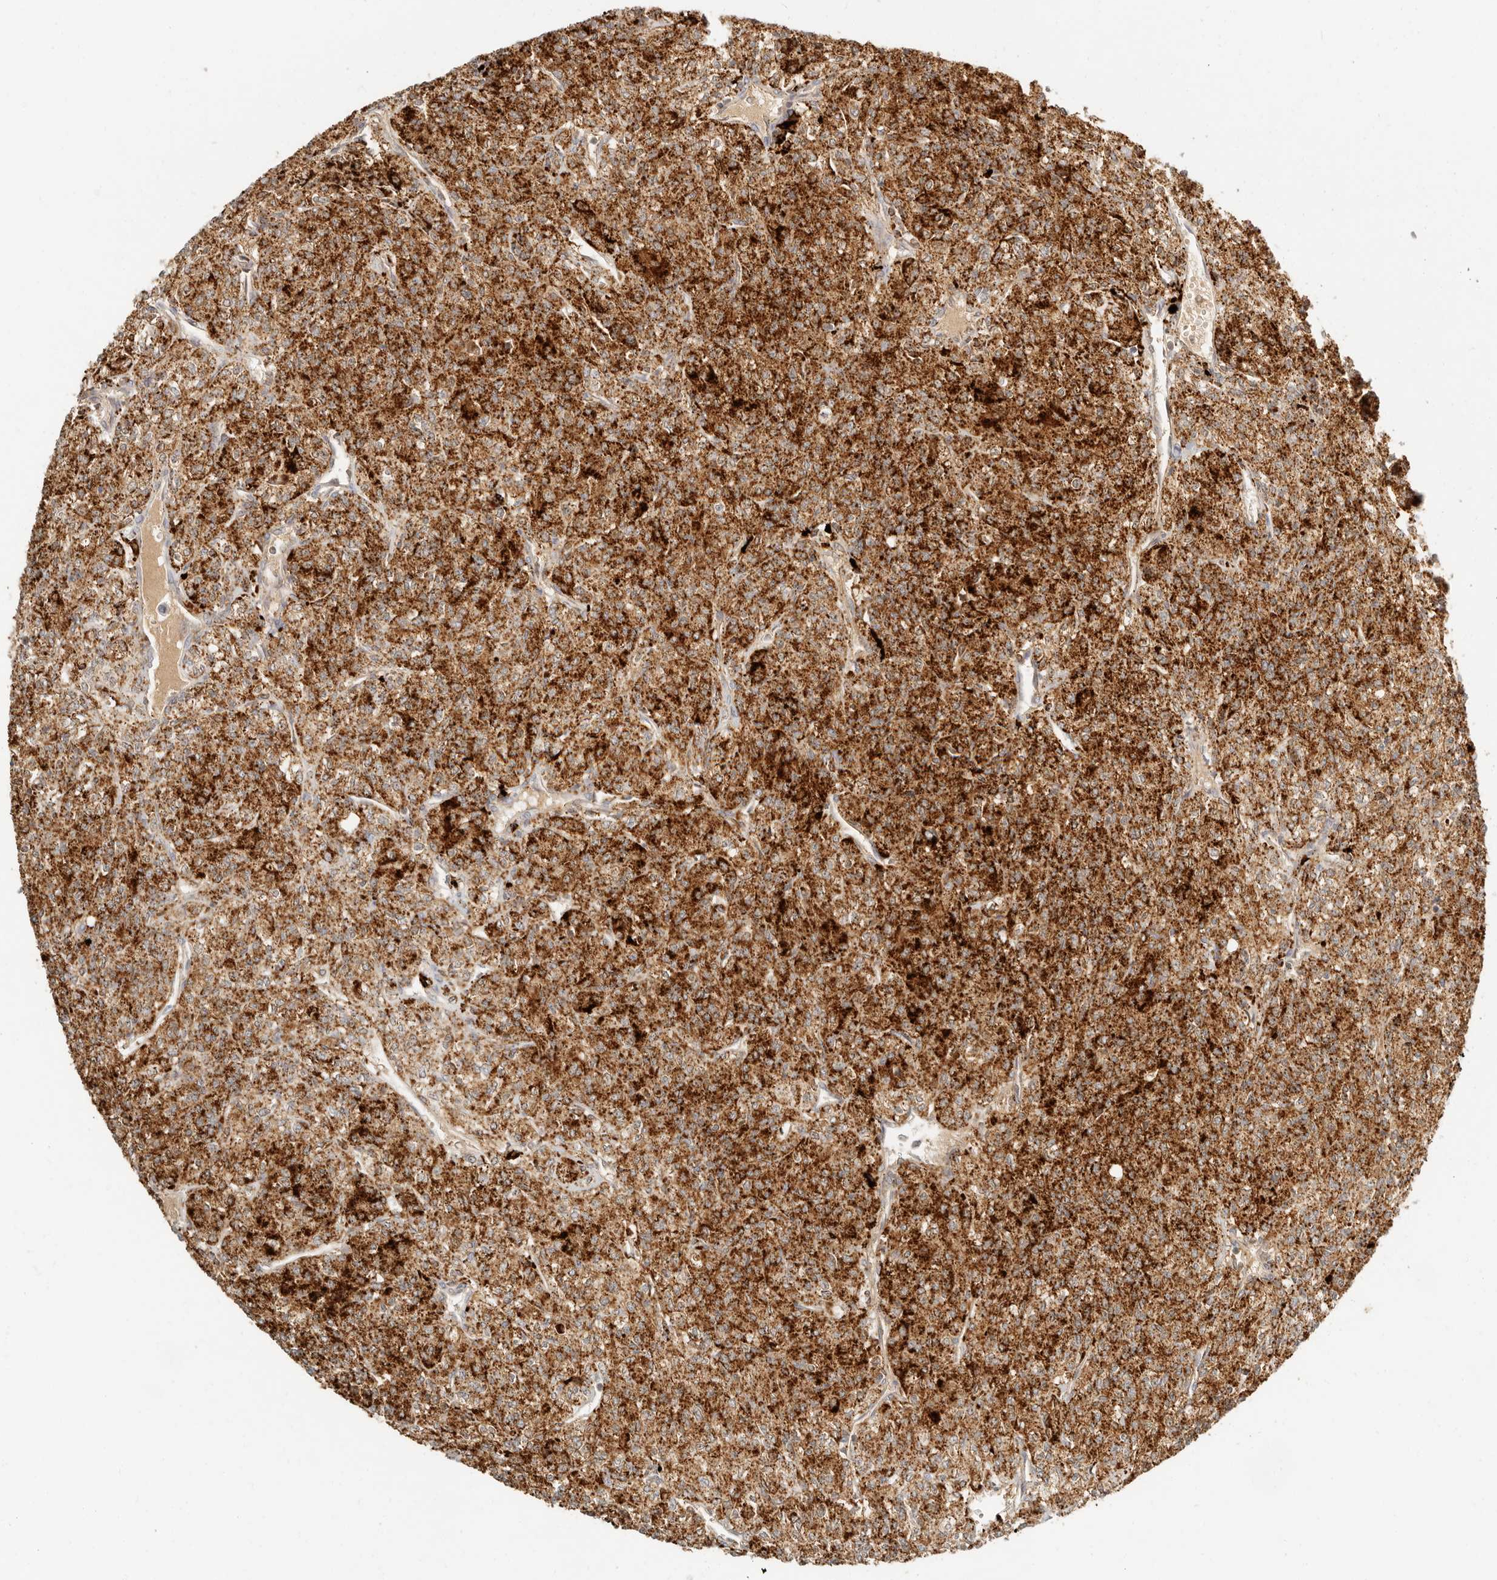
{"staining": {"intensity": "strong", "quantity": ">75%", "location": "cytoplasmic/membranous"}, "tissue": "renal cancer", "cell_type": "Tumor cells", "image_type": "cancer", "snomed": [{"axis": "morphology", "description": "Adenocarcinoma, NOS"}, {"axis": "topography", "description": "Kidney"}], "caption": "DAB (3,3'-diaminobenzidine) immunohistochemical staining of renal cancer (adenocarcinoma) exhibits strong cytoplasmic/membranous protein expression in about >75% of tumor cells. Nuclei are stained in blue.", "gene": "RNASET2", "patient": {"sex": "male", "age": 77}}